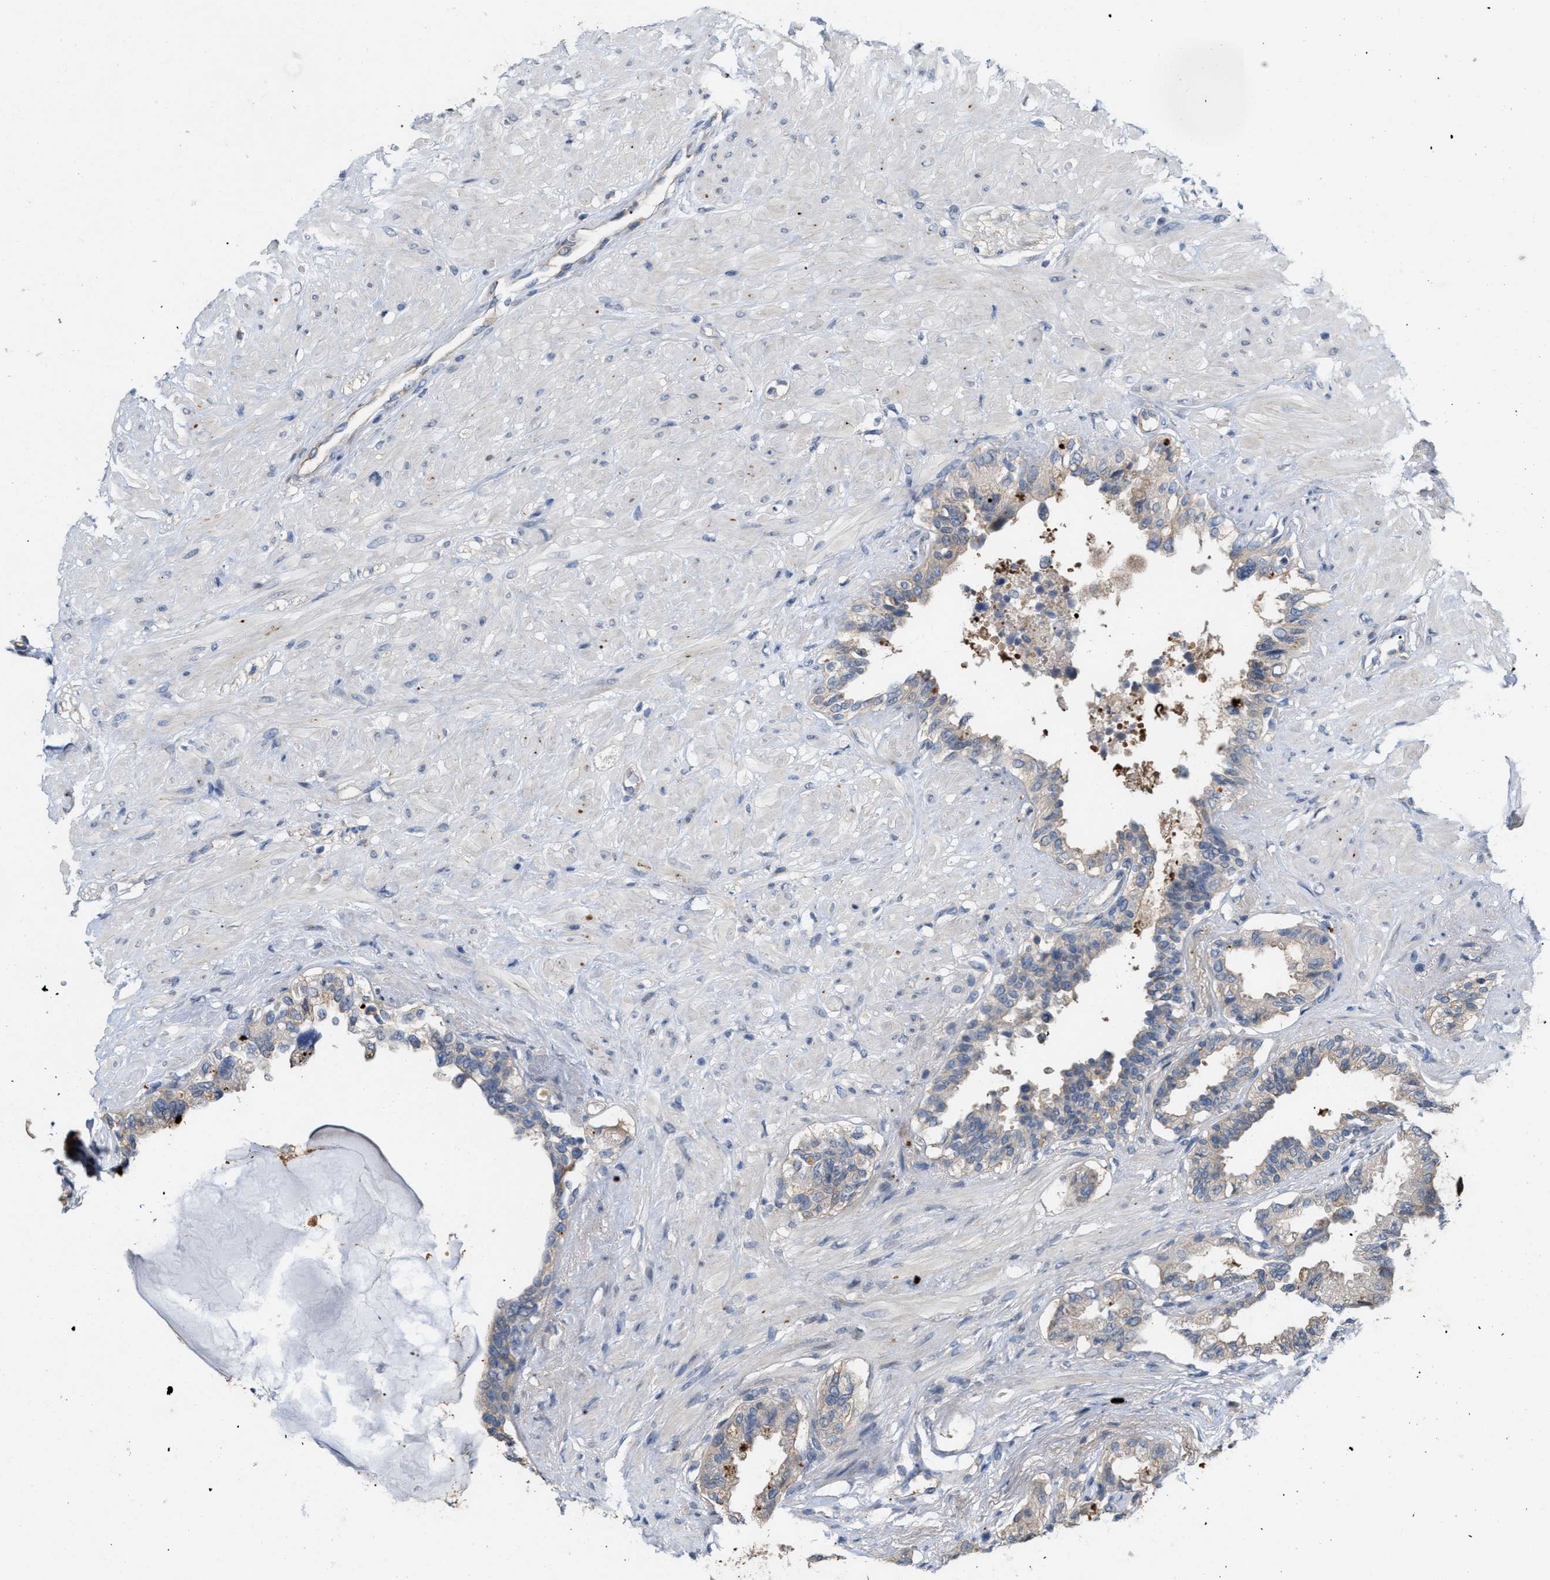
{"staining": {"intensity": "weak", "quantity": "<25%", "location": "cytoplasmic/membranous"}, "tissue": "seminal vesicle", "cell_type": "Glandular cells", "image_type": "normal", "snomed": [{"axis": "morphology", "description": "Normal tissue, NOS"}, {"axis": "topography", "description": "Seminal veicle"}], "caption": "Immunohistochemistry micrograph of benign seminal vesicle: human seminal vesicle stained with DAB shows no significant protein positivity in glandular cells.", "gene": "CSNK1A1", "patient": {"sex": "male", "age": 61}}